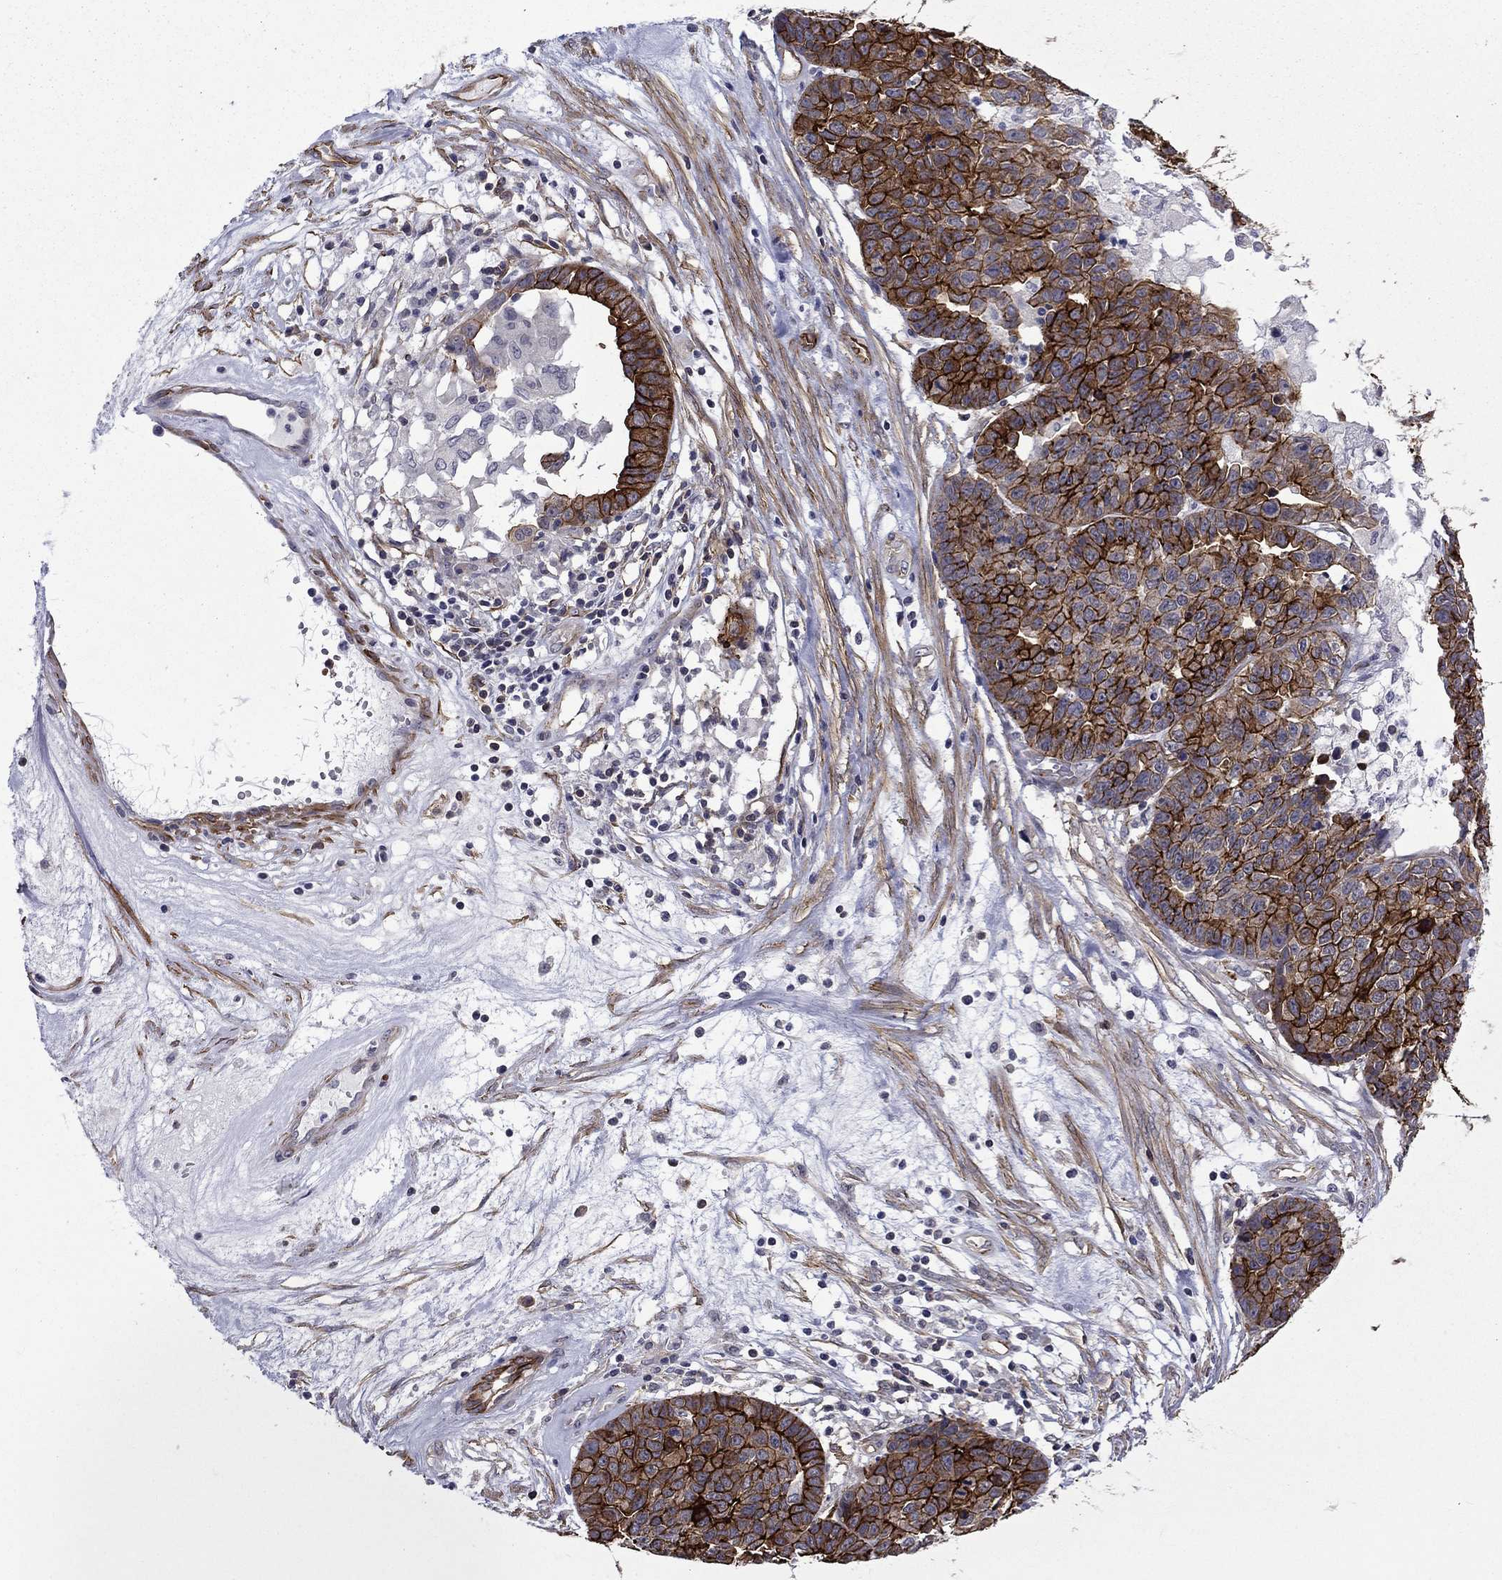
{"staining": {"intensity": "strong", "quantity": ">75%", "location": "cytoplasmic/membranous"}, "tissue": "ovarian cancer", "cell_type": "Tumor cells", "image_type": "cancer", "snomed": [{"axis": "morphology", "description": "Cystadenocarcinoma, serous, NOS"}, {"axis": "topography", "description": "Ovary"}], "caption": "IHC of human serous cystadenocarcinoma (ovarian) exhibits high levels of strong cytoplasmic/membranous expression in approximately >75% of tumor cells. The staining was performed using DAB, with brown indicating positive protein expression. Nuclei are stained blue with hematoxylin.", "gene": "LMO7", "patient": {"sex": "female", "age": 87}}